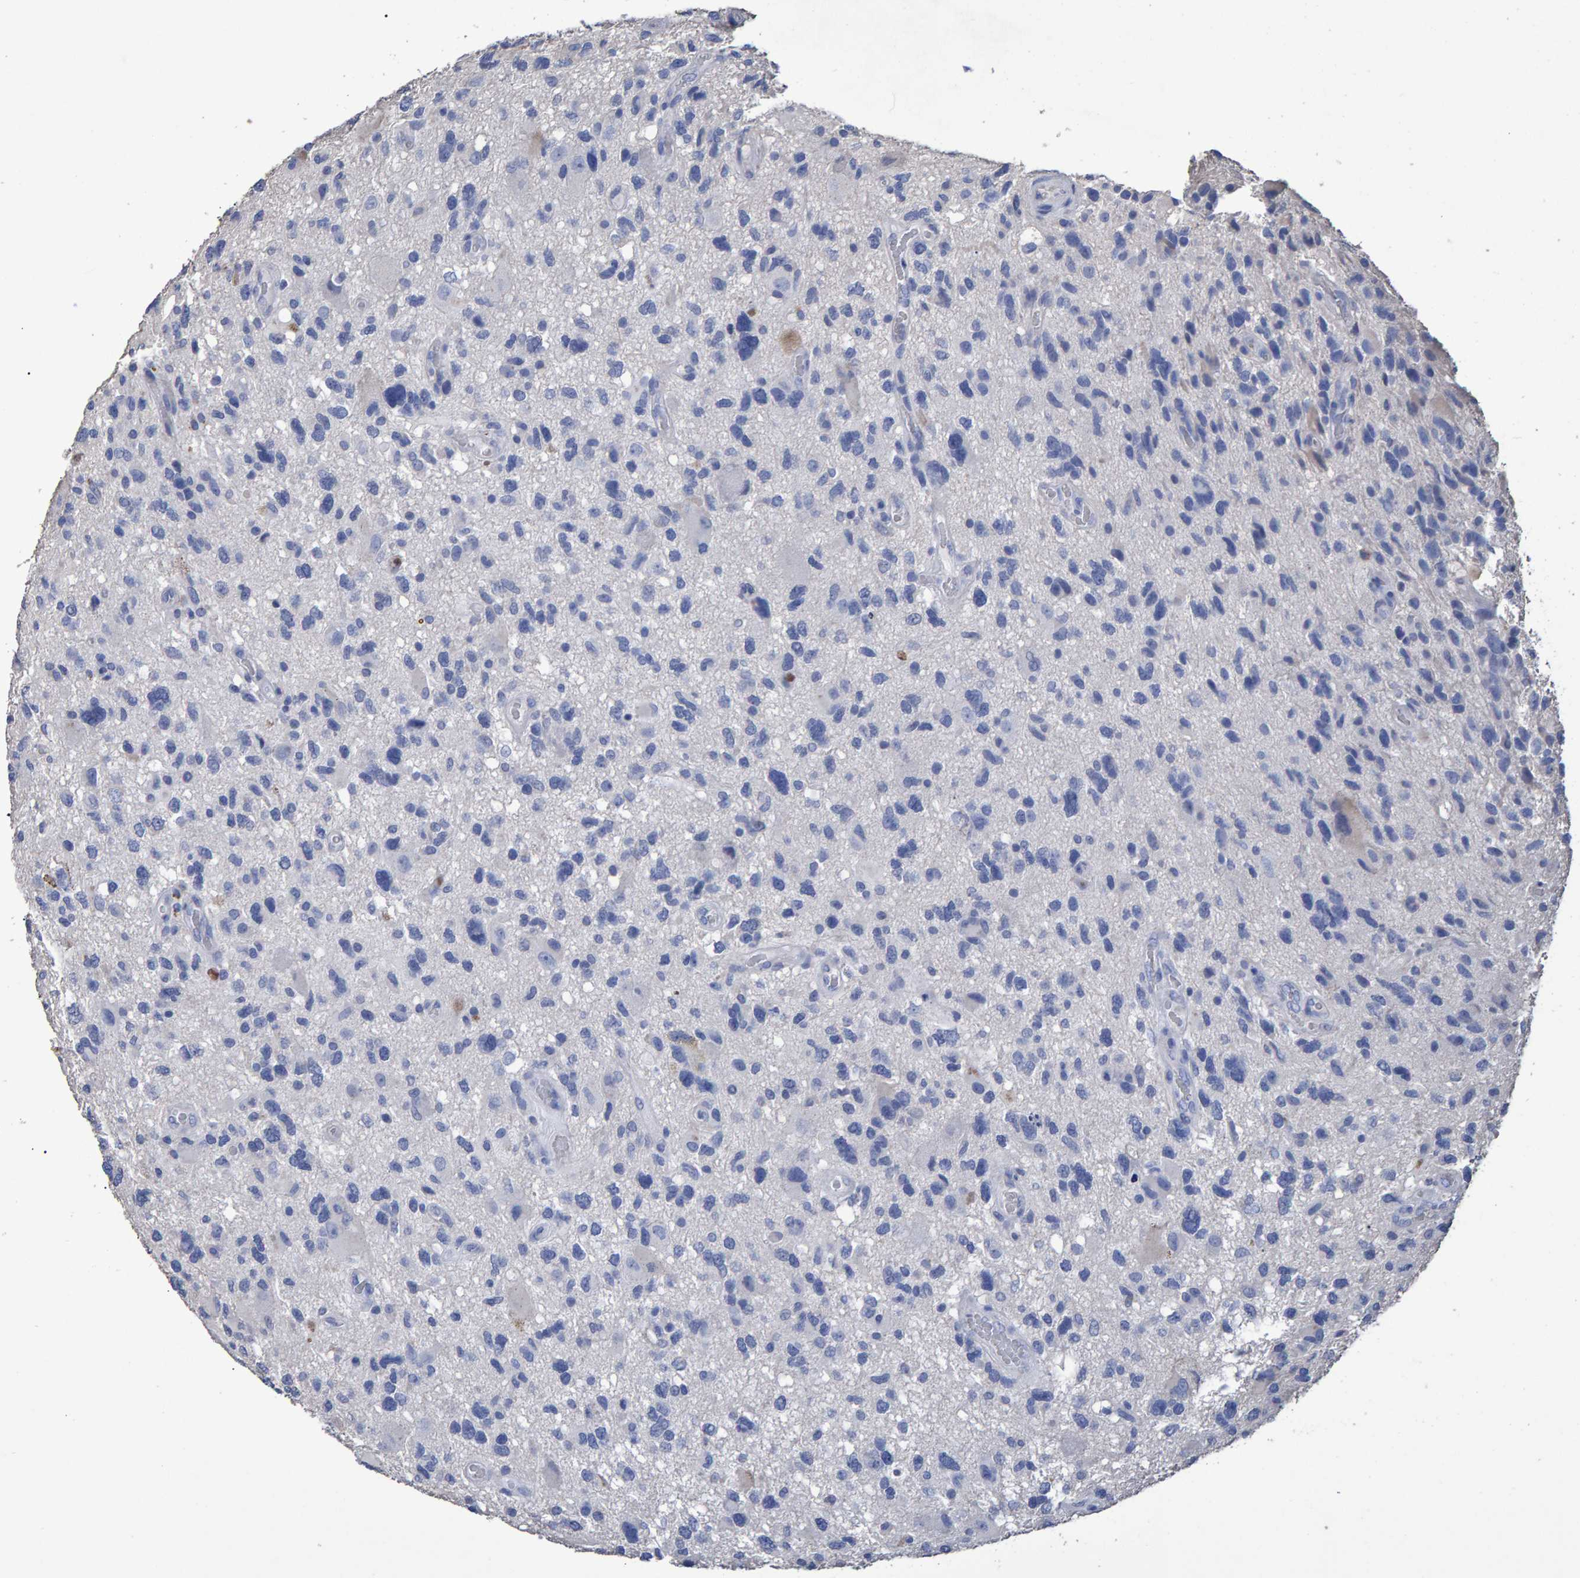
{"staining": {"intensity": "negative", "quantity": "none", "location": "none"}, "tissue": "glioma", "cell_type": "Tumor cells", "image_type": "cancer", "snomed": [{"axis": "morphology", "description": "Glioma, malignant, High grade"}, {"axis": "topography", "description": "Brain"}], "caption": "Immunohistochemistry (IHC) photomicrograph of neoplastic tissue: malignant glioma (high-grade) stained with DAB displays no significant protein staining in tumor cells. (DAB immunohistochemistry with hematoxylin counter stain).", "gene": "HEMGN", "patient": {"sex": "male", "age": 33}}